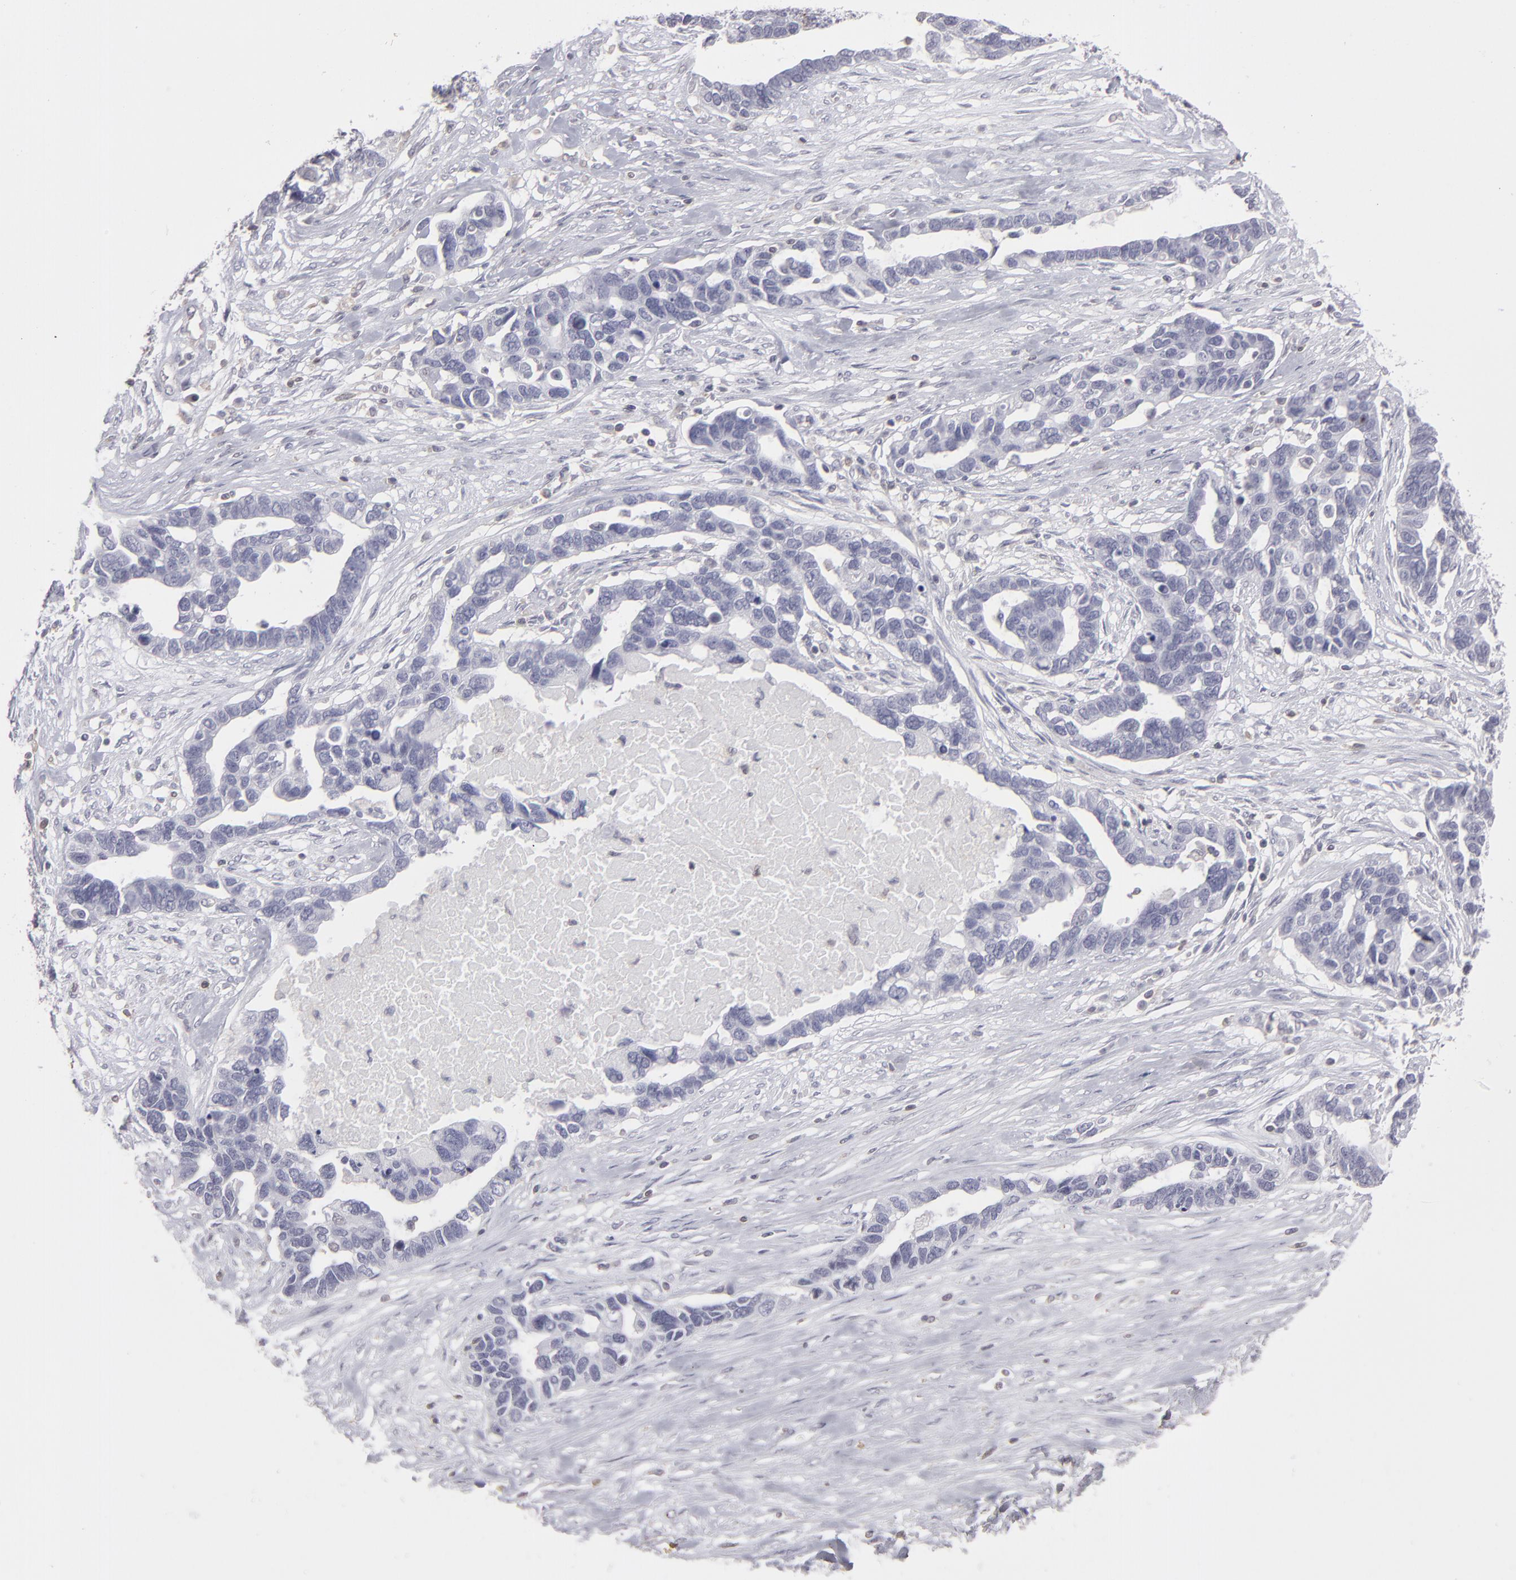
{"staining": {"intensity": "negative", "quantity": "none", "location": "none"}, "tissue": "ovarian cancer", "cell_type": "Tumor cells", "image_type": "cancer", "snomed": [{"axis": "morphology", "description": "Cystadenocarcinoma, serous, NOS"}, {"axis": "topography", "description": "Ovary"}], "caption": "This is a histopathology image of immunohistochemistry (IHC) staining of ovarian cancer, which shows no expression in tumor cells. (Stains: DAB (3,3'-diaminobenzidine) immunohistochemistry with hematoxylin counter stain, Microscopy: brightfield microscopy at high magnification).", "gene": "SEMA3G", "patient": {"sex": "female", "age": 54}}